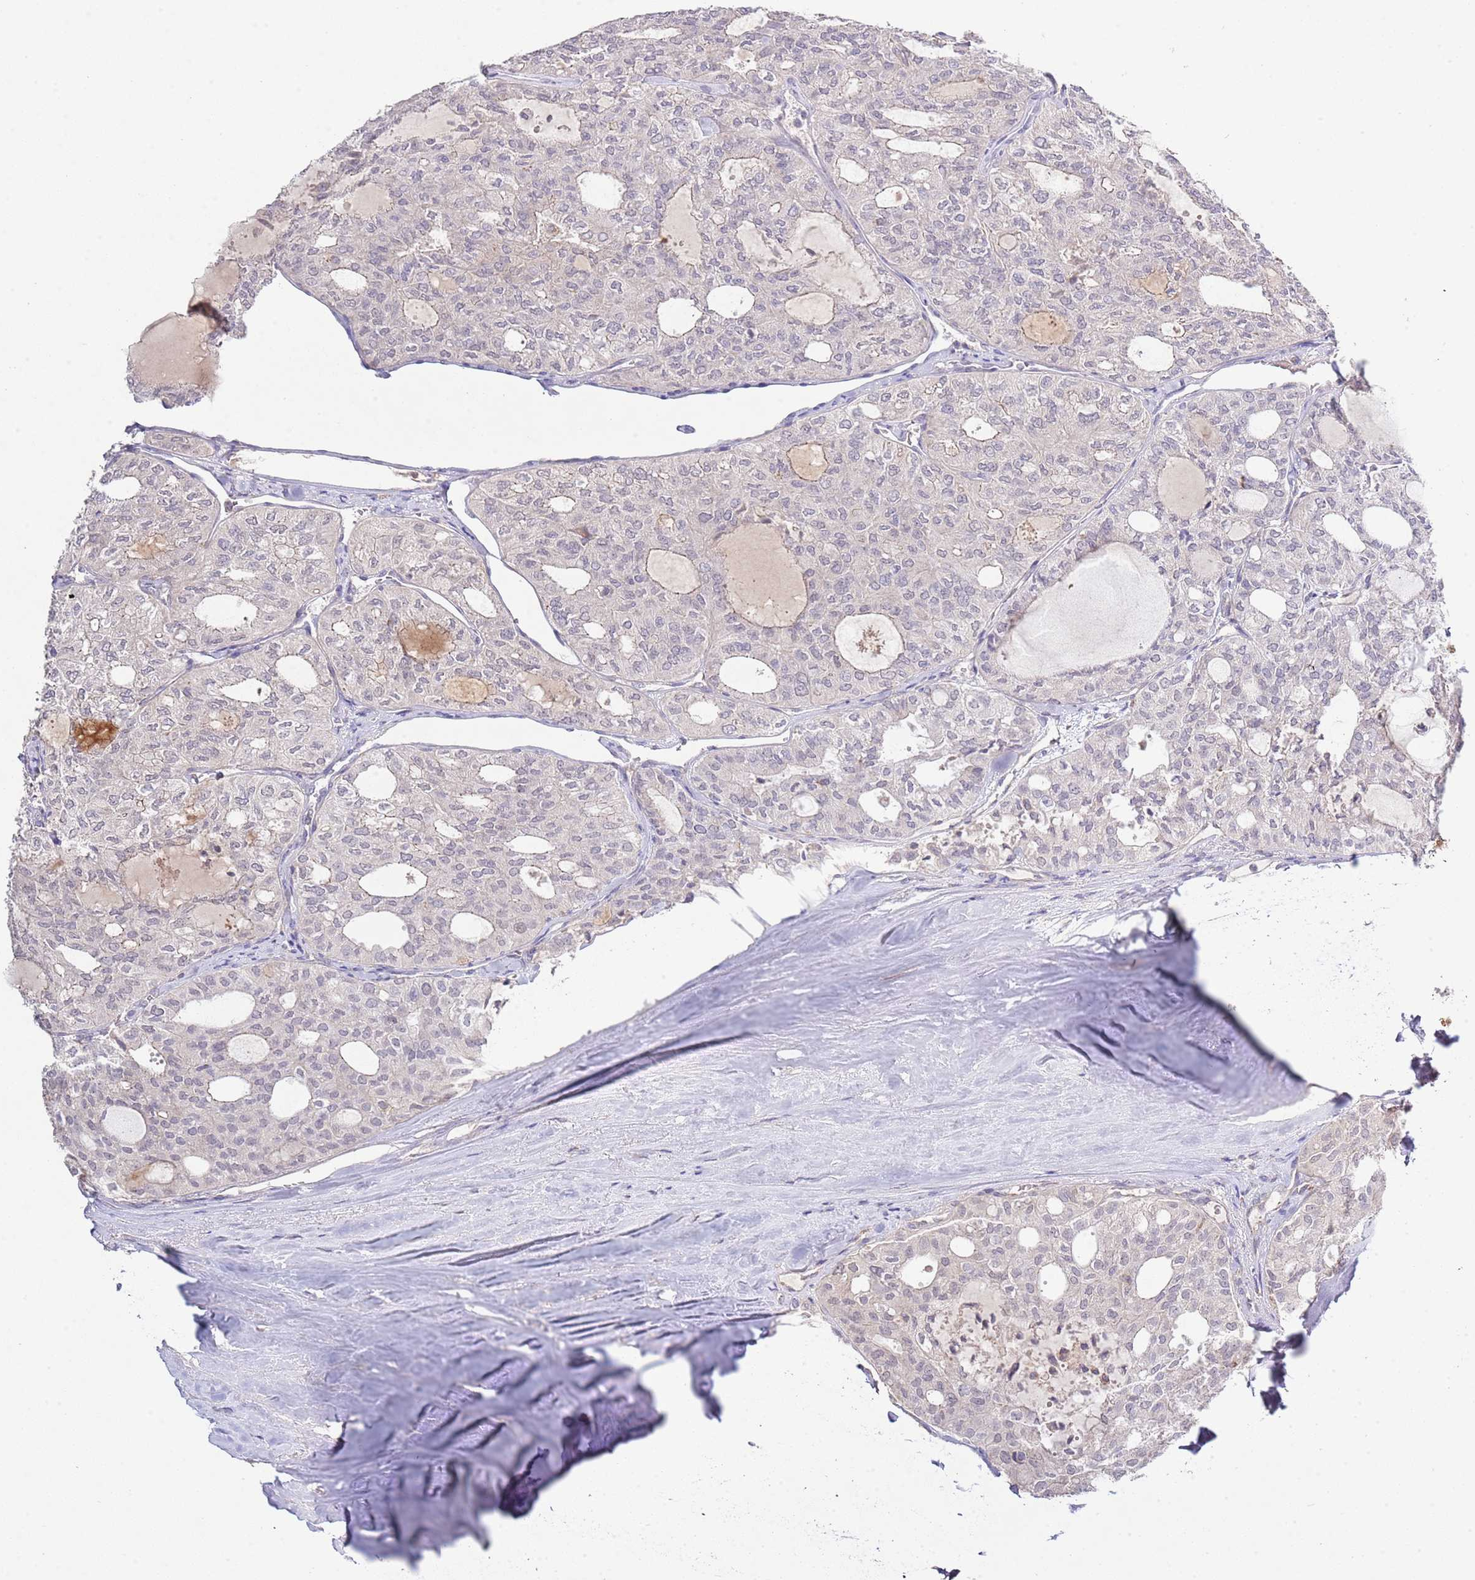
{"staining": {"intensity": "negative", "quantity": "none", "location": "none"}, "tissue": "thyroid cancer", "cell_type": "Tumor cells", "image_type": "cancer", "snomed": [{"axis": "morphology", "description": "Follicular adenoma carcinoma, NOS"}, {"axis": "topography", "description": "Thyroid gland"}], "caption": "Immunohistochemistry of human follicular adenoma carcinoma (thyroid) displays no expression in tumor cells. Brightfield microscopy of IHC stained with DAB (brown) and hematoxylin (blue), captured at high magnification.", "gene": "IVD", "patient": {"sex": "male", "age": 75}}